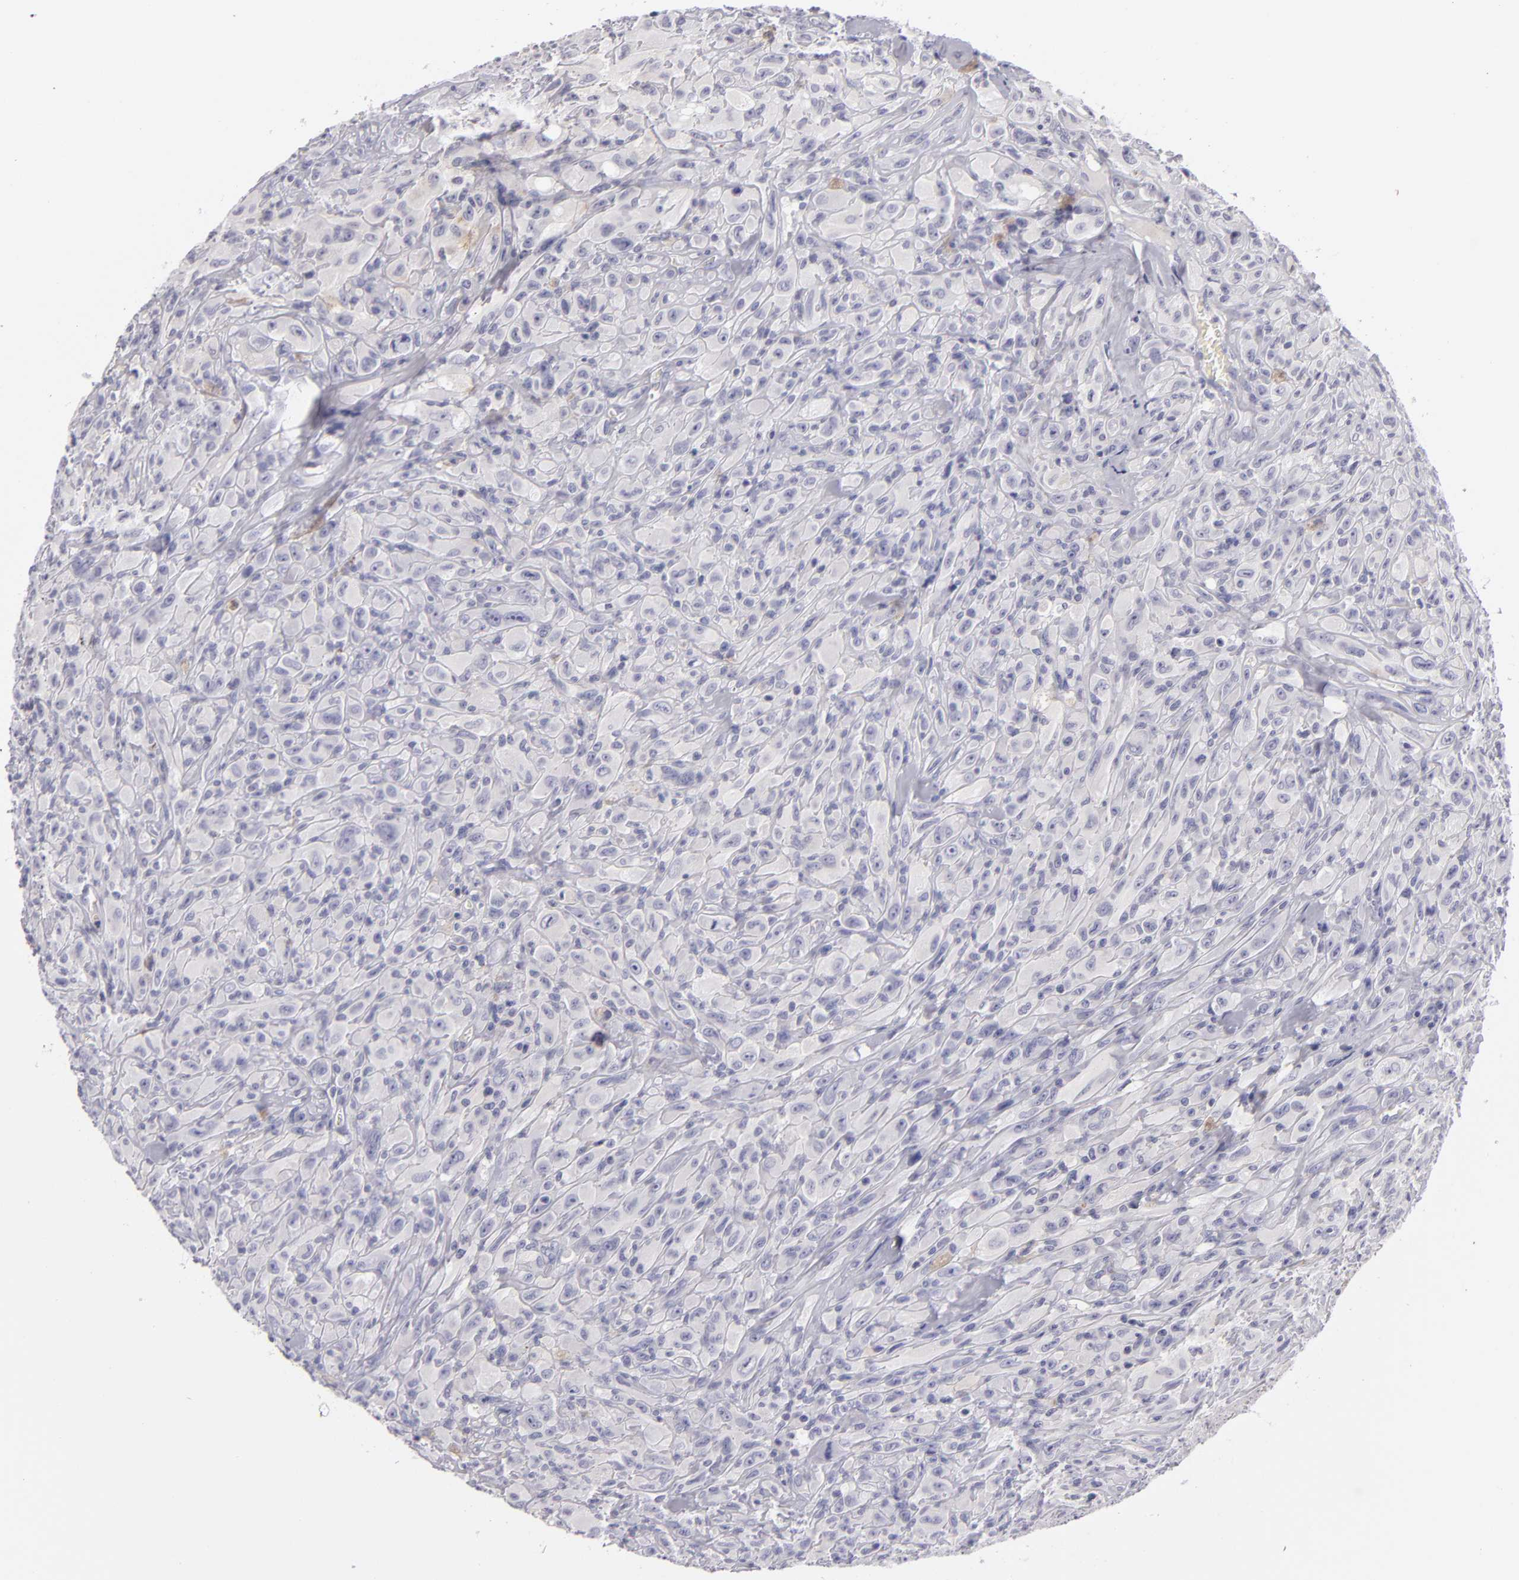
{"staining": {"intensity": "negative", "quantity": "none", "location": "none"}, "tissue": "glioma", "cell_type": "Tumor cells", "image_type": "cancer", "snomed": [{"axis": "morphology", "description": "Glioma, malignant, High grade"}, {"axis": "topography", "description": "Brain"}], "caption": "IHC micrograph of human glioma stained for a protein (brown), which shows no staining in tumor cells.", "gene": "TNNC1", "patient": {"sex": "male", "age": 48}}